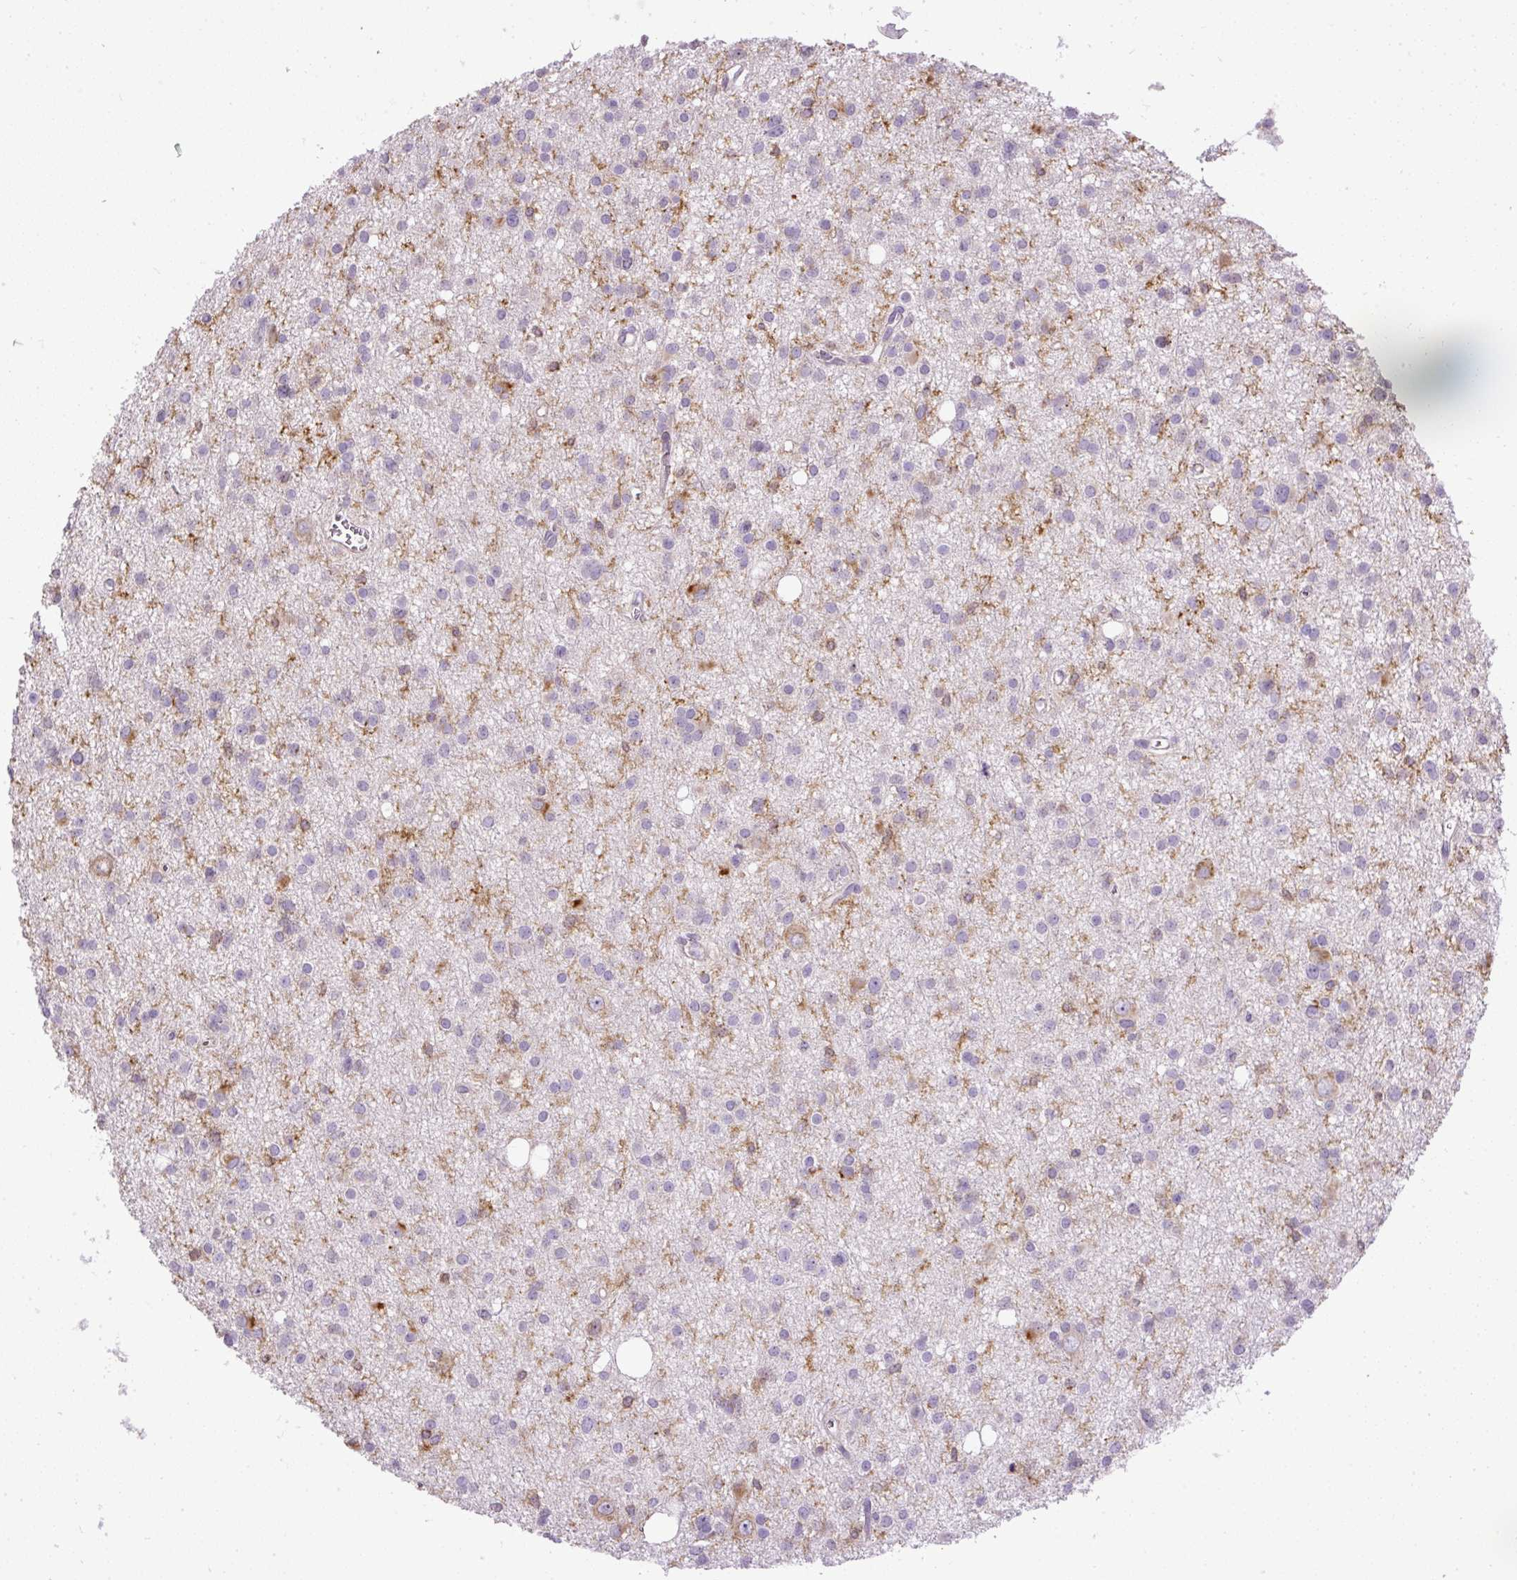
{"staining": {"intensity": "moderate", "quantity": "<25%", "location": "cytoplasmic/membranous"}, "tissue": "glioma", "cell_type": "Tumor cells", "image_type": "cancer", "snomed": [{"axis": "morphology", "description": "Glioma, malignant, High grade"}, {"axis": "topography", "description": "Brain"}], "caption": "Tumor cells demonstrate low levels of moderate cytoplasmic/membranous positivity in approximately <25% of cells in human glioma. The staining is performed using DAB (3,3'-diaminobenzidine) brown chromogen to label protein expression. The nuclei are counter-stained blue using hematoxylin.", "gene": "CFAP47", "patient": {"sex": "male", "age": 23}}